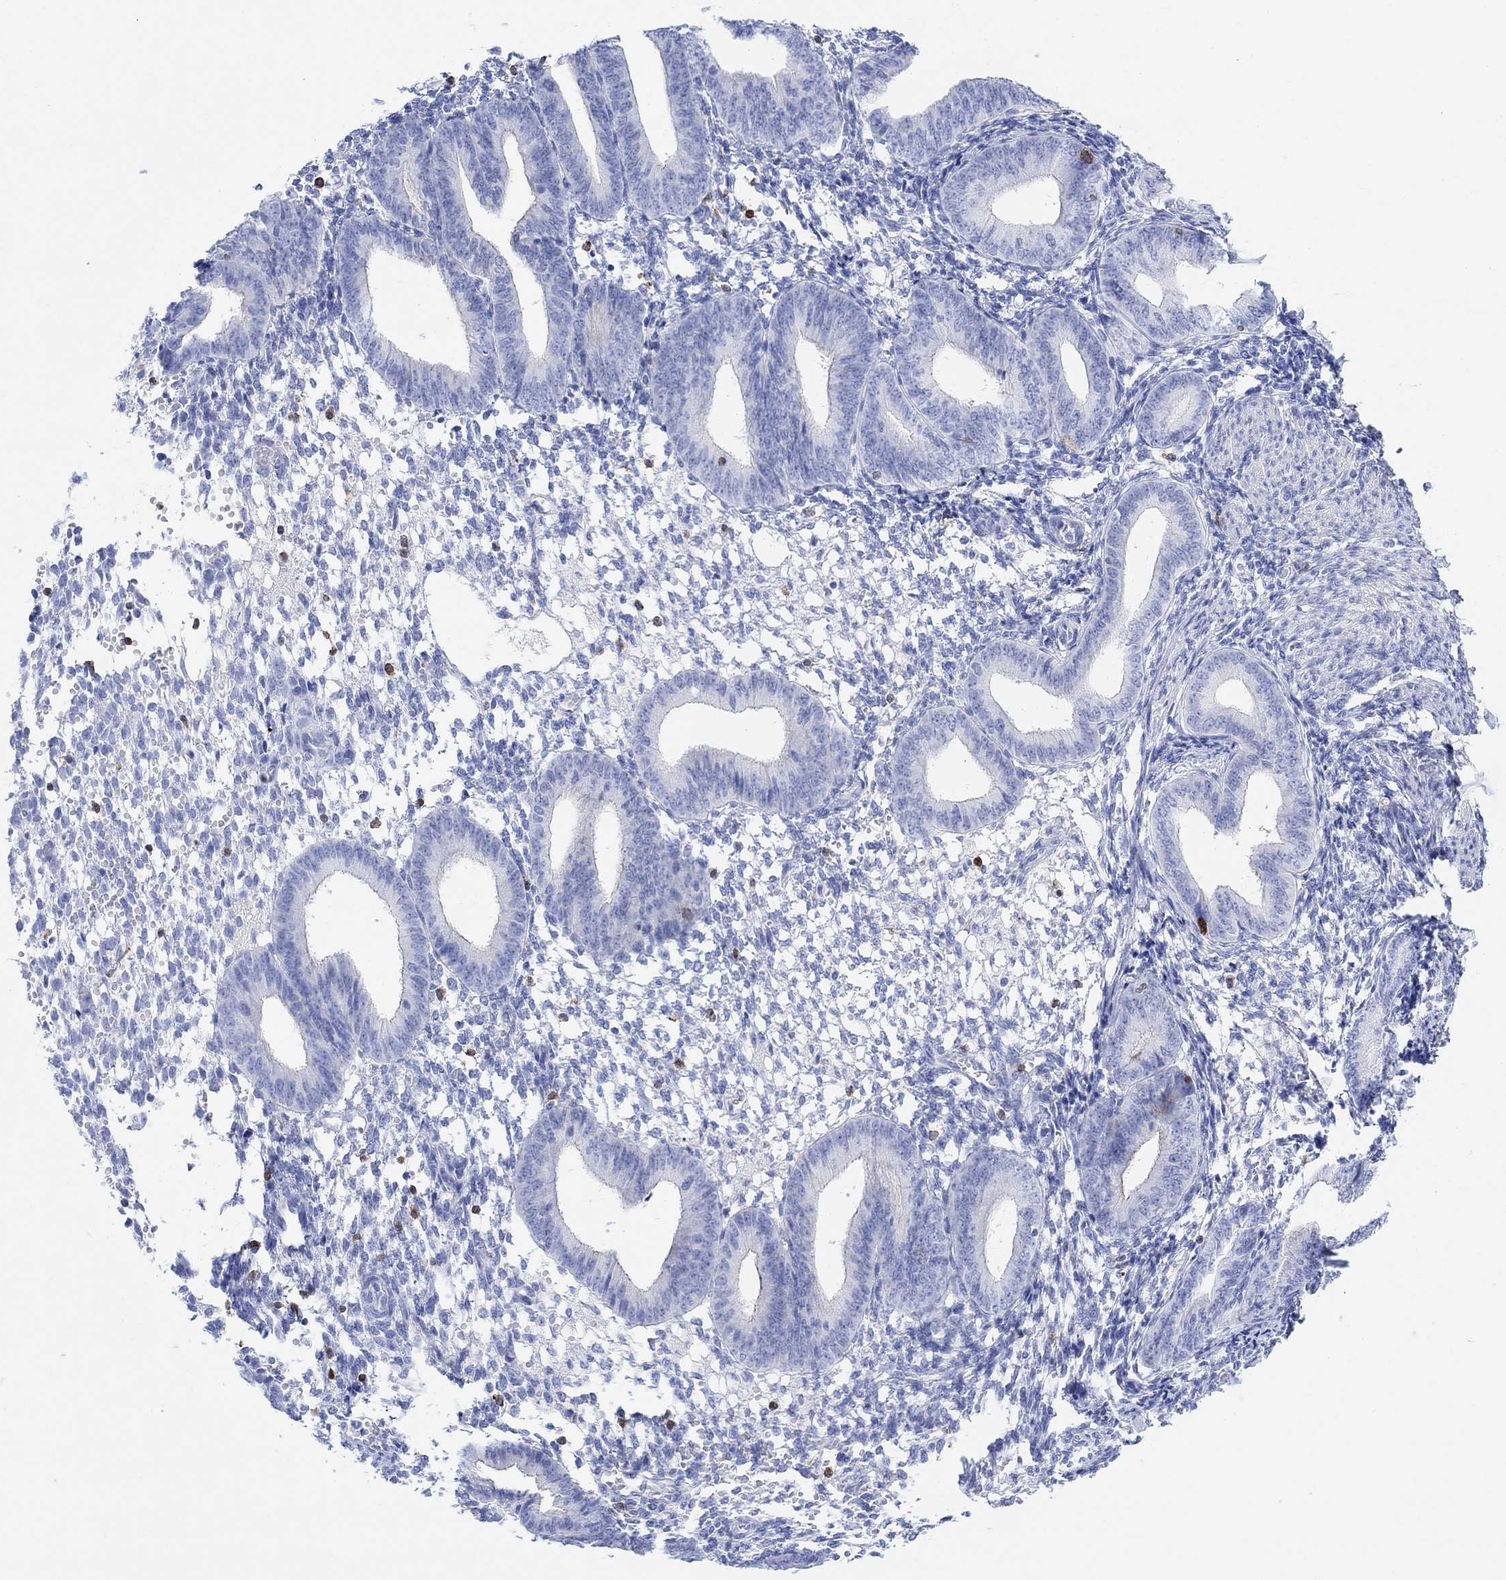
{"staining": {"intensity": "negative", "quantity": "none", "location": "none"}, "tissue": "endometrium", "cell_type": "Cells in endometrial stroma", "image_type": "normal", "snomed": [{"axis": "morphology", "description": "Normal tissue, NOS"}, {"axis": "topography", "description": "Endometrium"}], "caption": "Immunohistochemical staining of benign endometrium reveals no significant staining in cells in endometrial stroma.", "gene": "GPR65", "patient": {"sex": "female", "age": 39}}